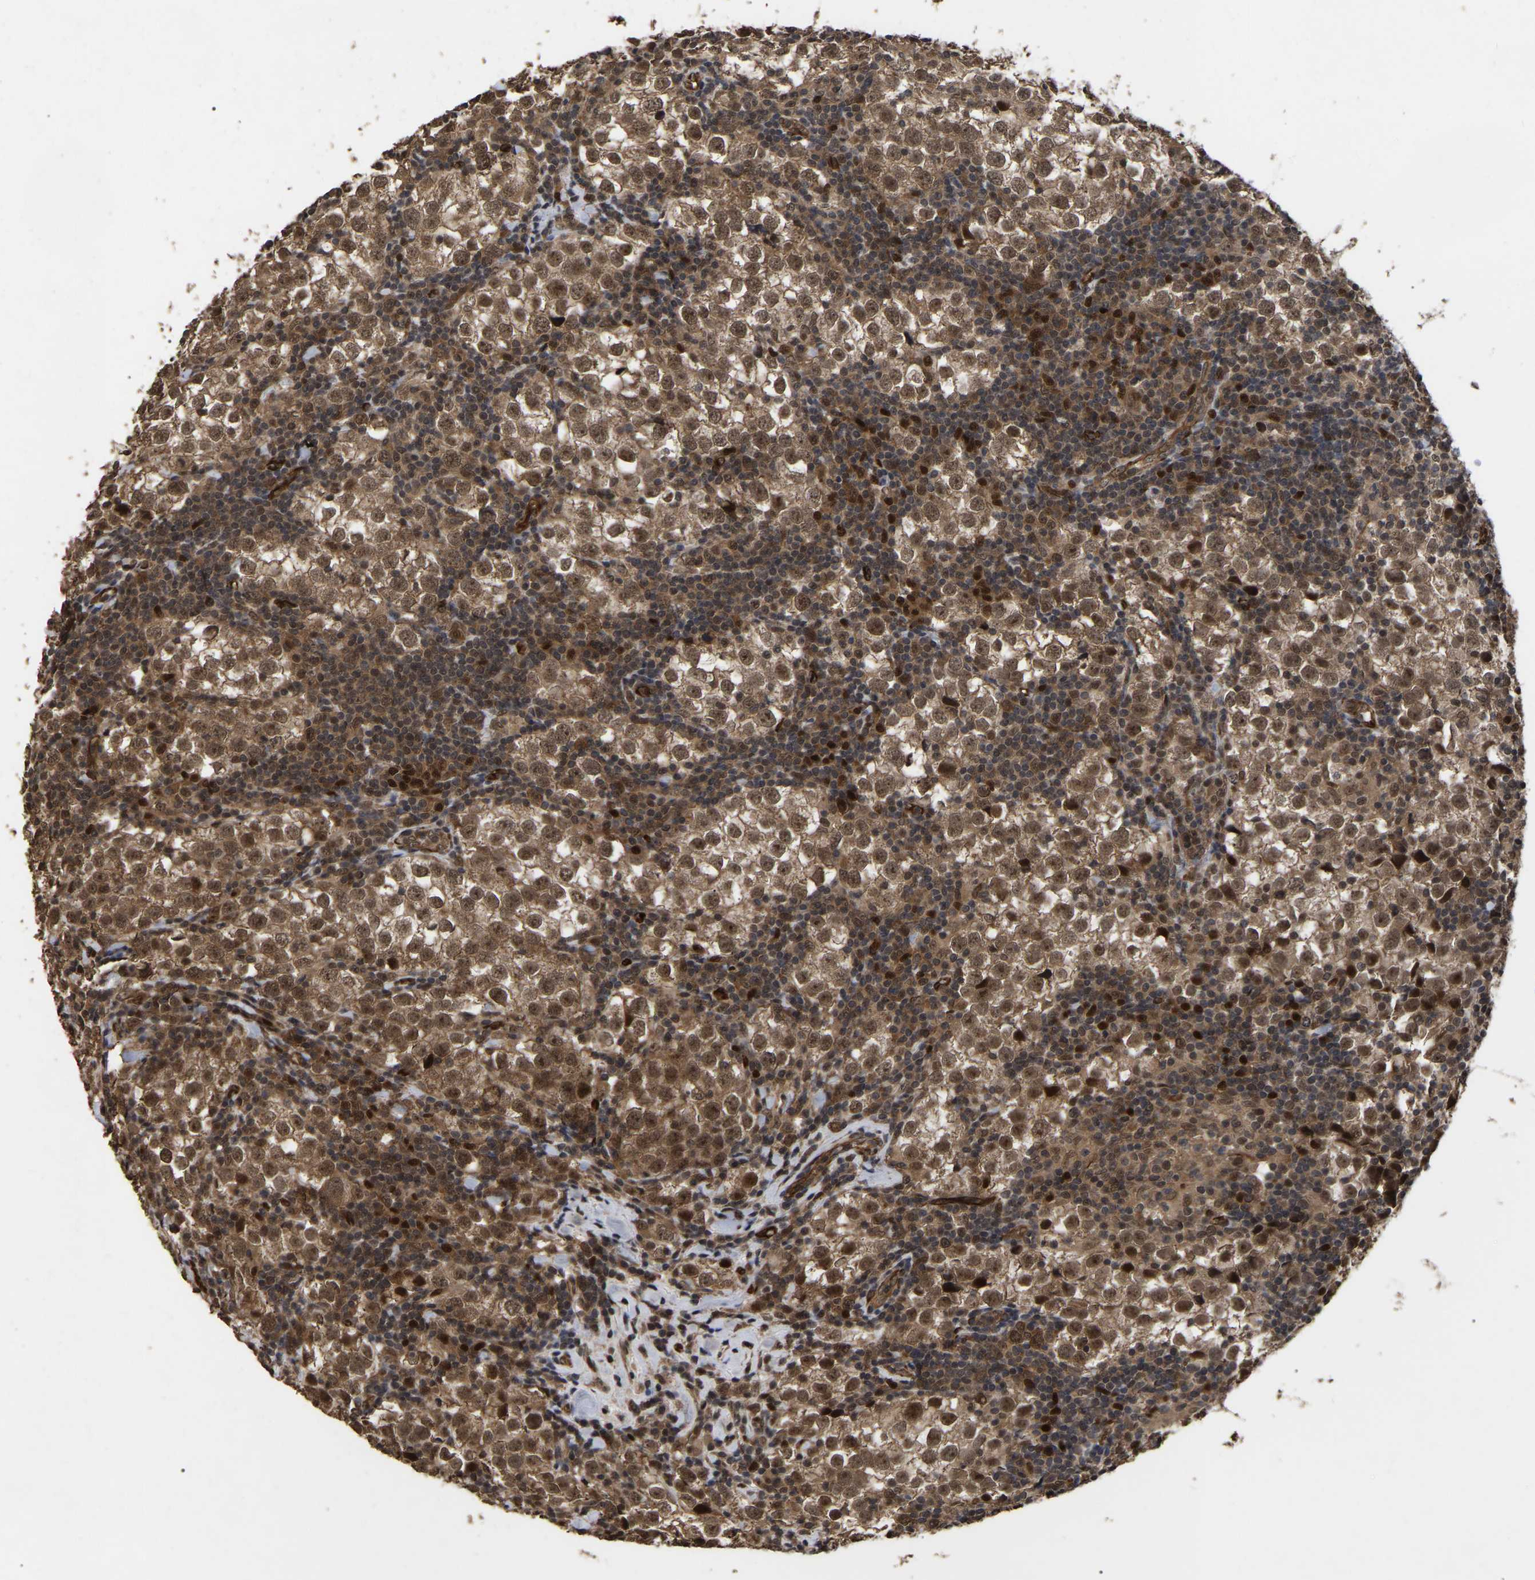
{"staining": {"intensity": "moderate", "quantity": ">75%", "location": "cytoplasmic/membranous,nuclear"}, "tissue": "testis cancer", "cell_type": "Tumor cells", "image_type": "cancer", "snomed": [{"axis": "morphology", "description": "Seminoma, NOS"}, {"axis": "morphology", "description": "Carcinoma, Embryonal, NOS"}, {"axis": "topography", "description": "Testis"}], "caption": "This is an image of immunohistochemistry (IHC) staining of embryonal carcinoma (testis), which shows moderate staining in the cytoplasmic/membranous and nuclear of tumor cells.", "gene": "FAM161B", "patient": {"sex": "male", "age": 36}}